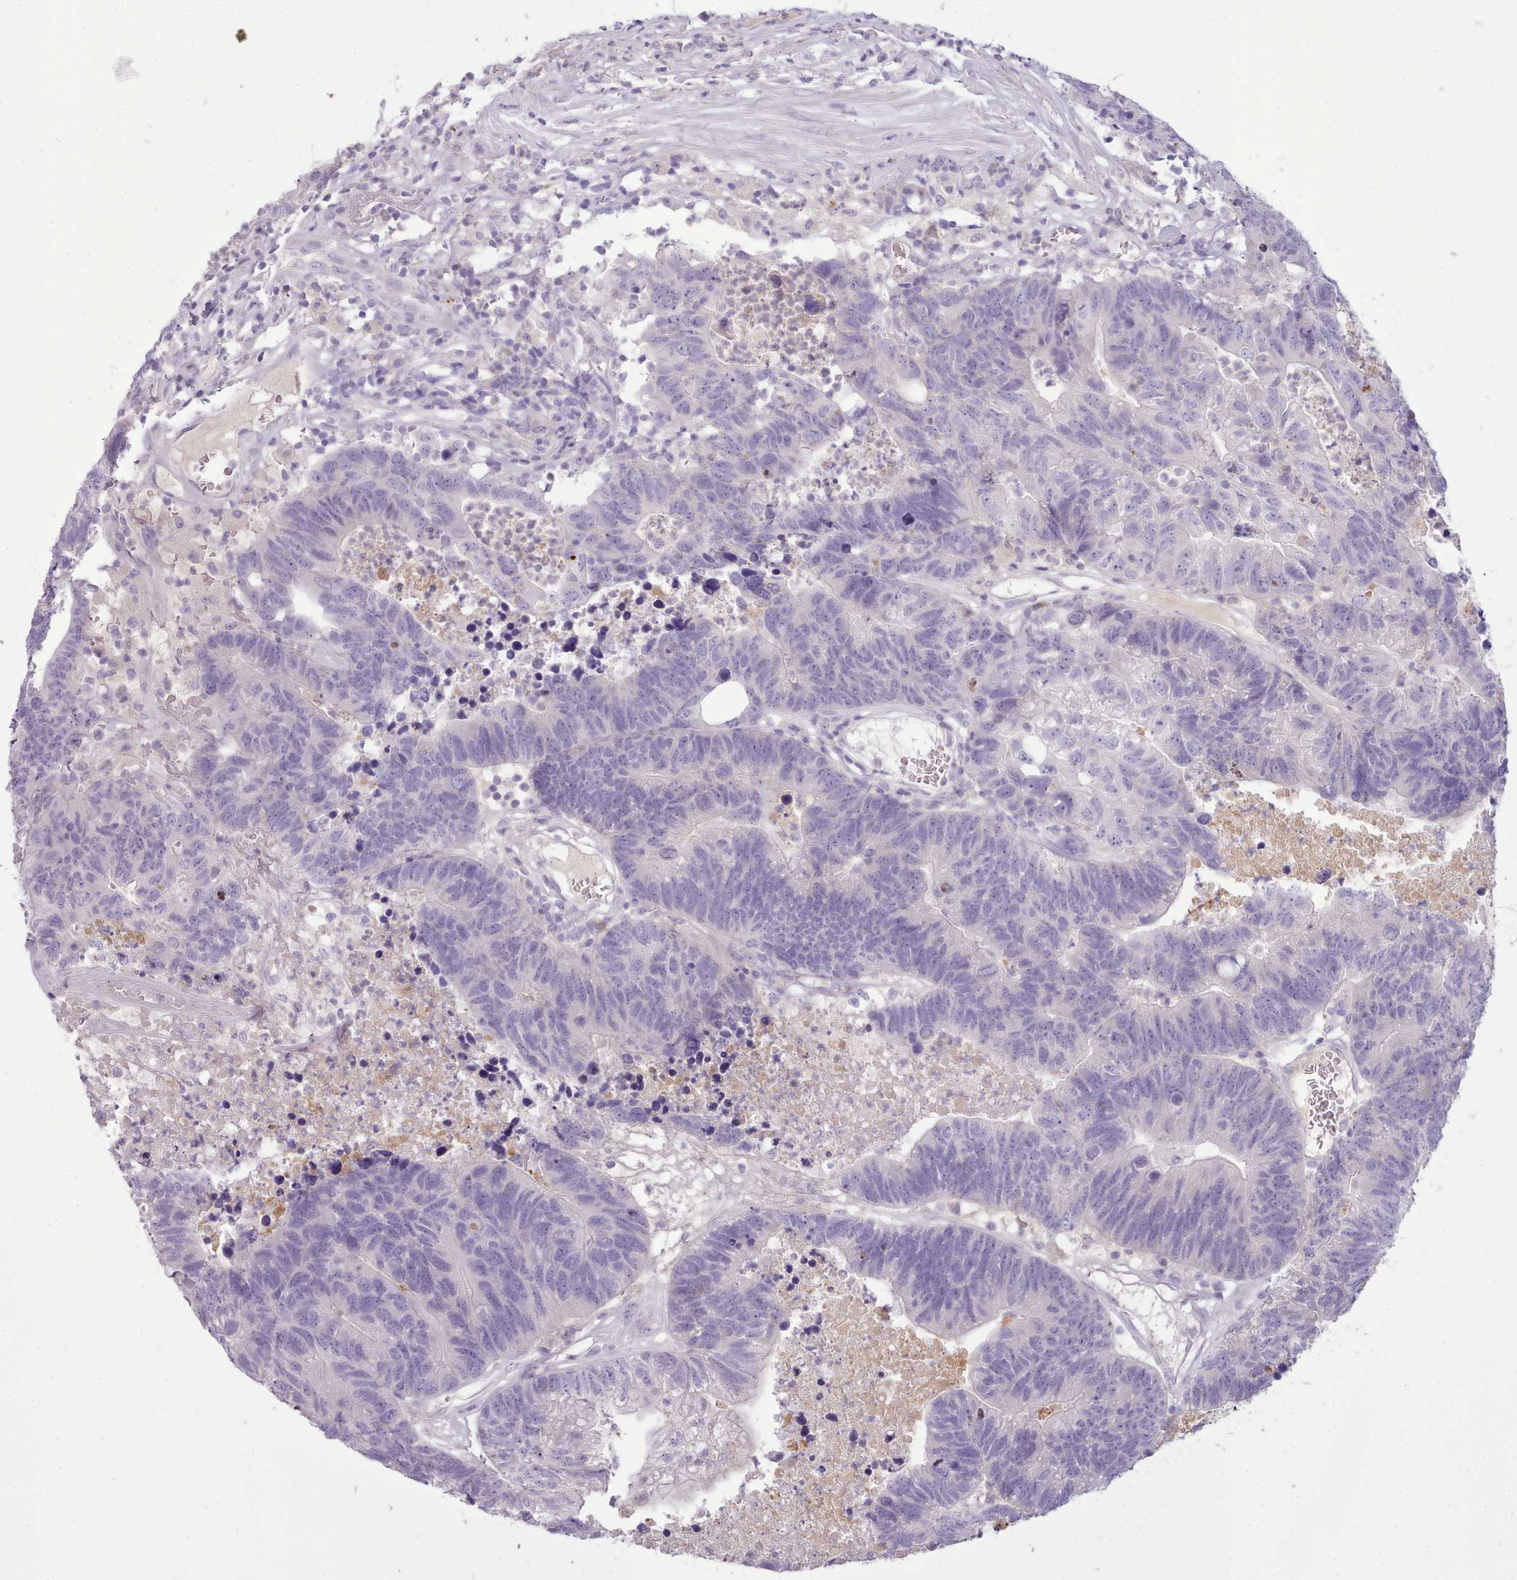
{"staining": {"intensity": "negative", "quantity": "none", "location": "none"}, "tissue": "colorectal cancer", "cell_type": "Tumor cells", "image_type": "cancer", "snomed": [{"axis": "morphology", "description": "Adenocarcinoma, NOS"}, {"axis": "topography", "description": "Colon"}], "caption": "This is a histopathology image of immunohistochemistry (IHC) staining of colorectal adenocarcinoma, which shows no positivity in tumor cells. The staining was performed using DAB (3,3'-diaminobenzidine) to visualize the protein expression in brown, while the nuclei were stained in blue with hematoxylin (Magnification: 20x).", "gene": "CYP2A13", "patient": {"sex": "female", "age": 48}}